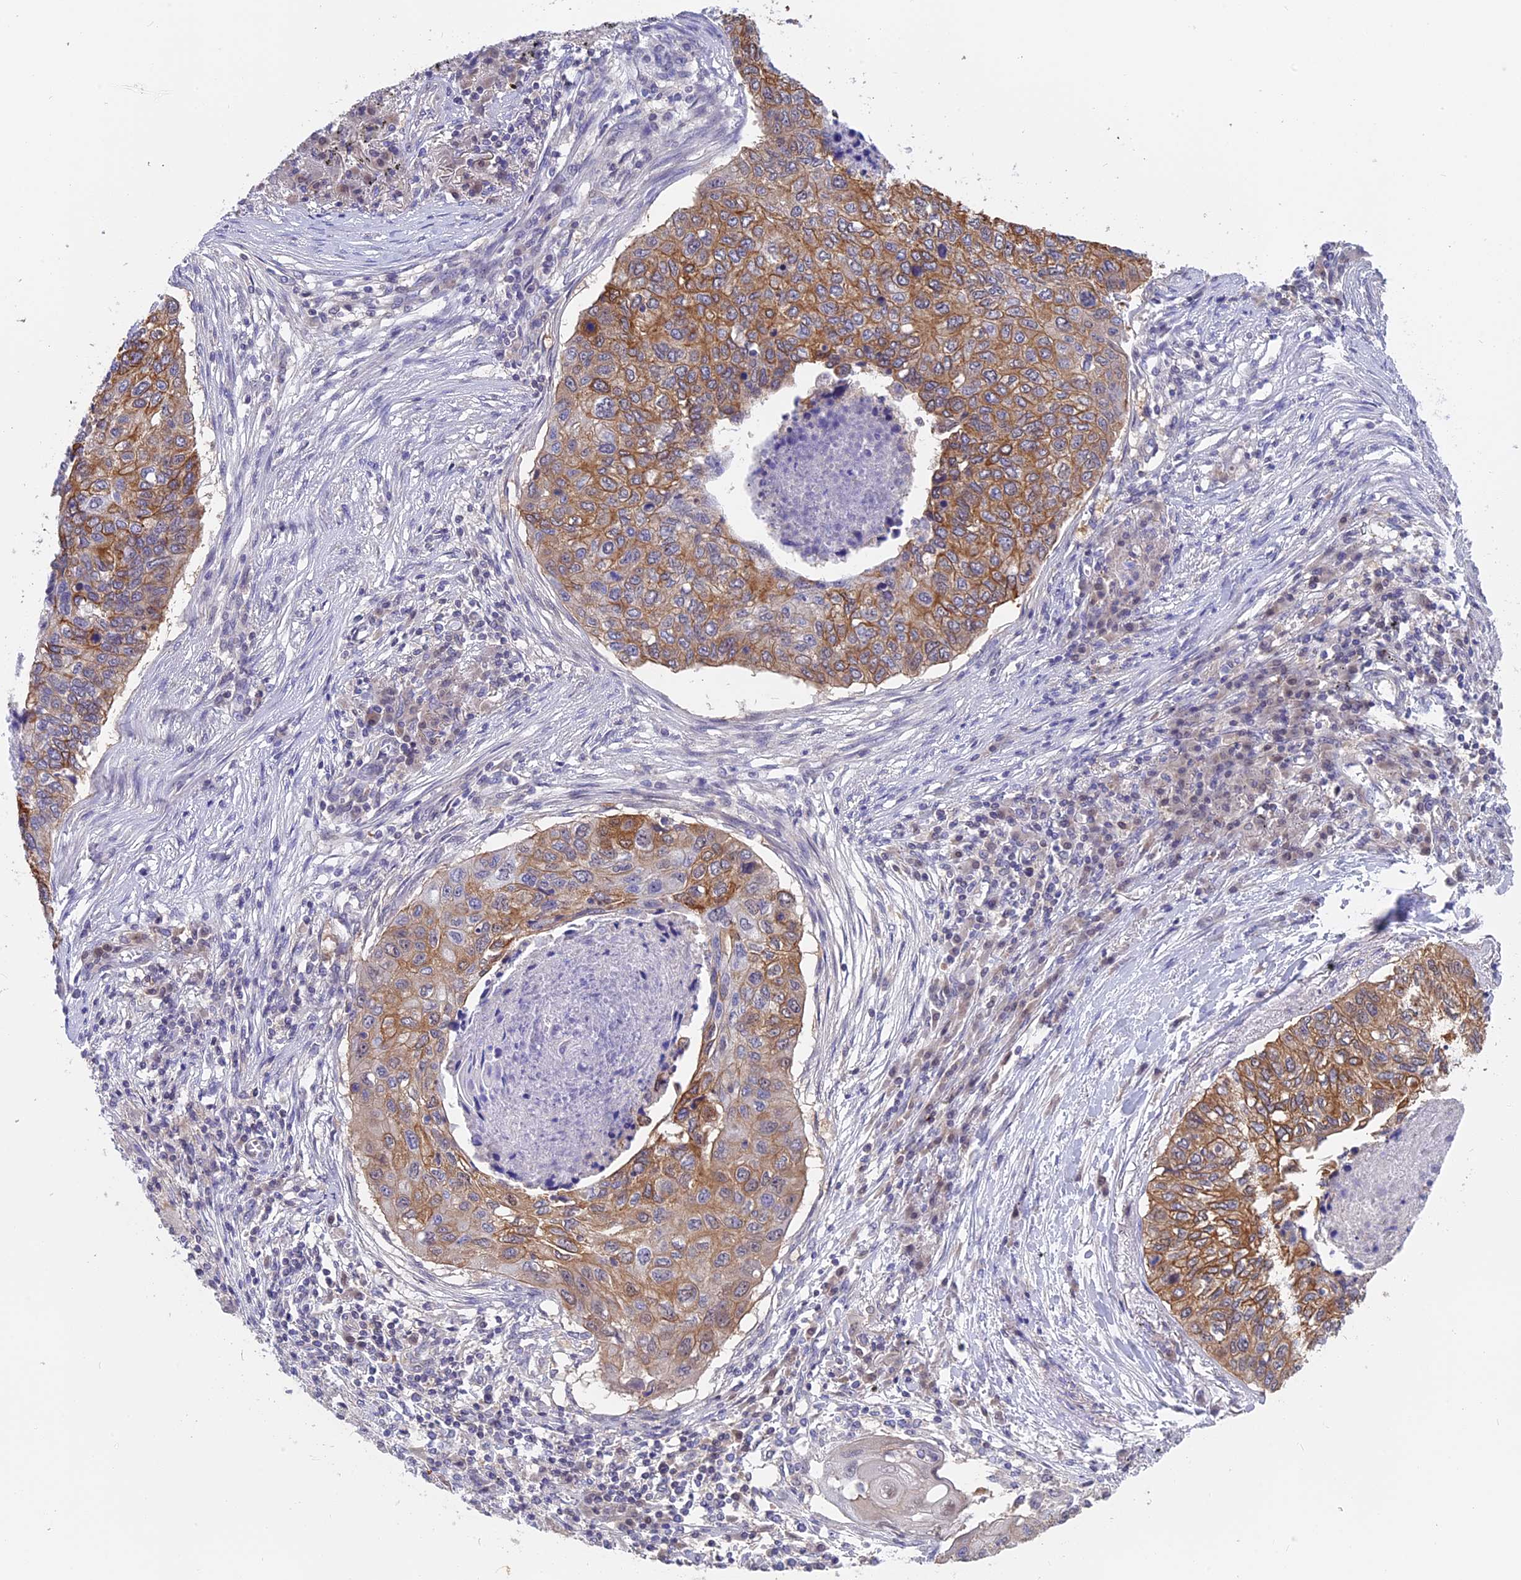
{"staining": {"intensity": "moderate", "quantity": "25%-75%", "location": "cytoplasmic/membranous"}, "tissue": "lung cancer", "cell_type": "Tumor cells", "image_type": "cancer", "snomed": [{"axis": "morphology", "description": "Squamous cell carcinoma, NOS"}, {"axis": "topography", "description": "Lung"}], "caption": "IHC micrograph of neoplastic tissue: lung squamous cell carcinoma stained using immunohistochemistry demonstrates medium levels of moderate protein expression localized specifically in the cytoplasmic/membranous of tumor cells, appearing as a cytoplasmic/membranous brown color.", "gene": "STUB1", "patient": {"sex": "female", "age": 63}}